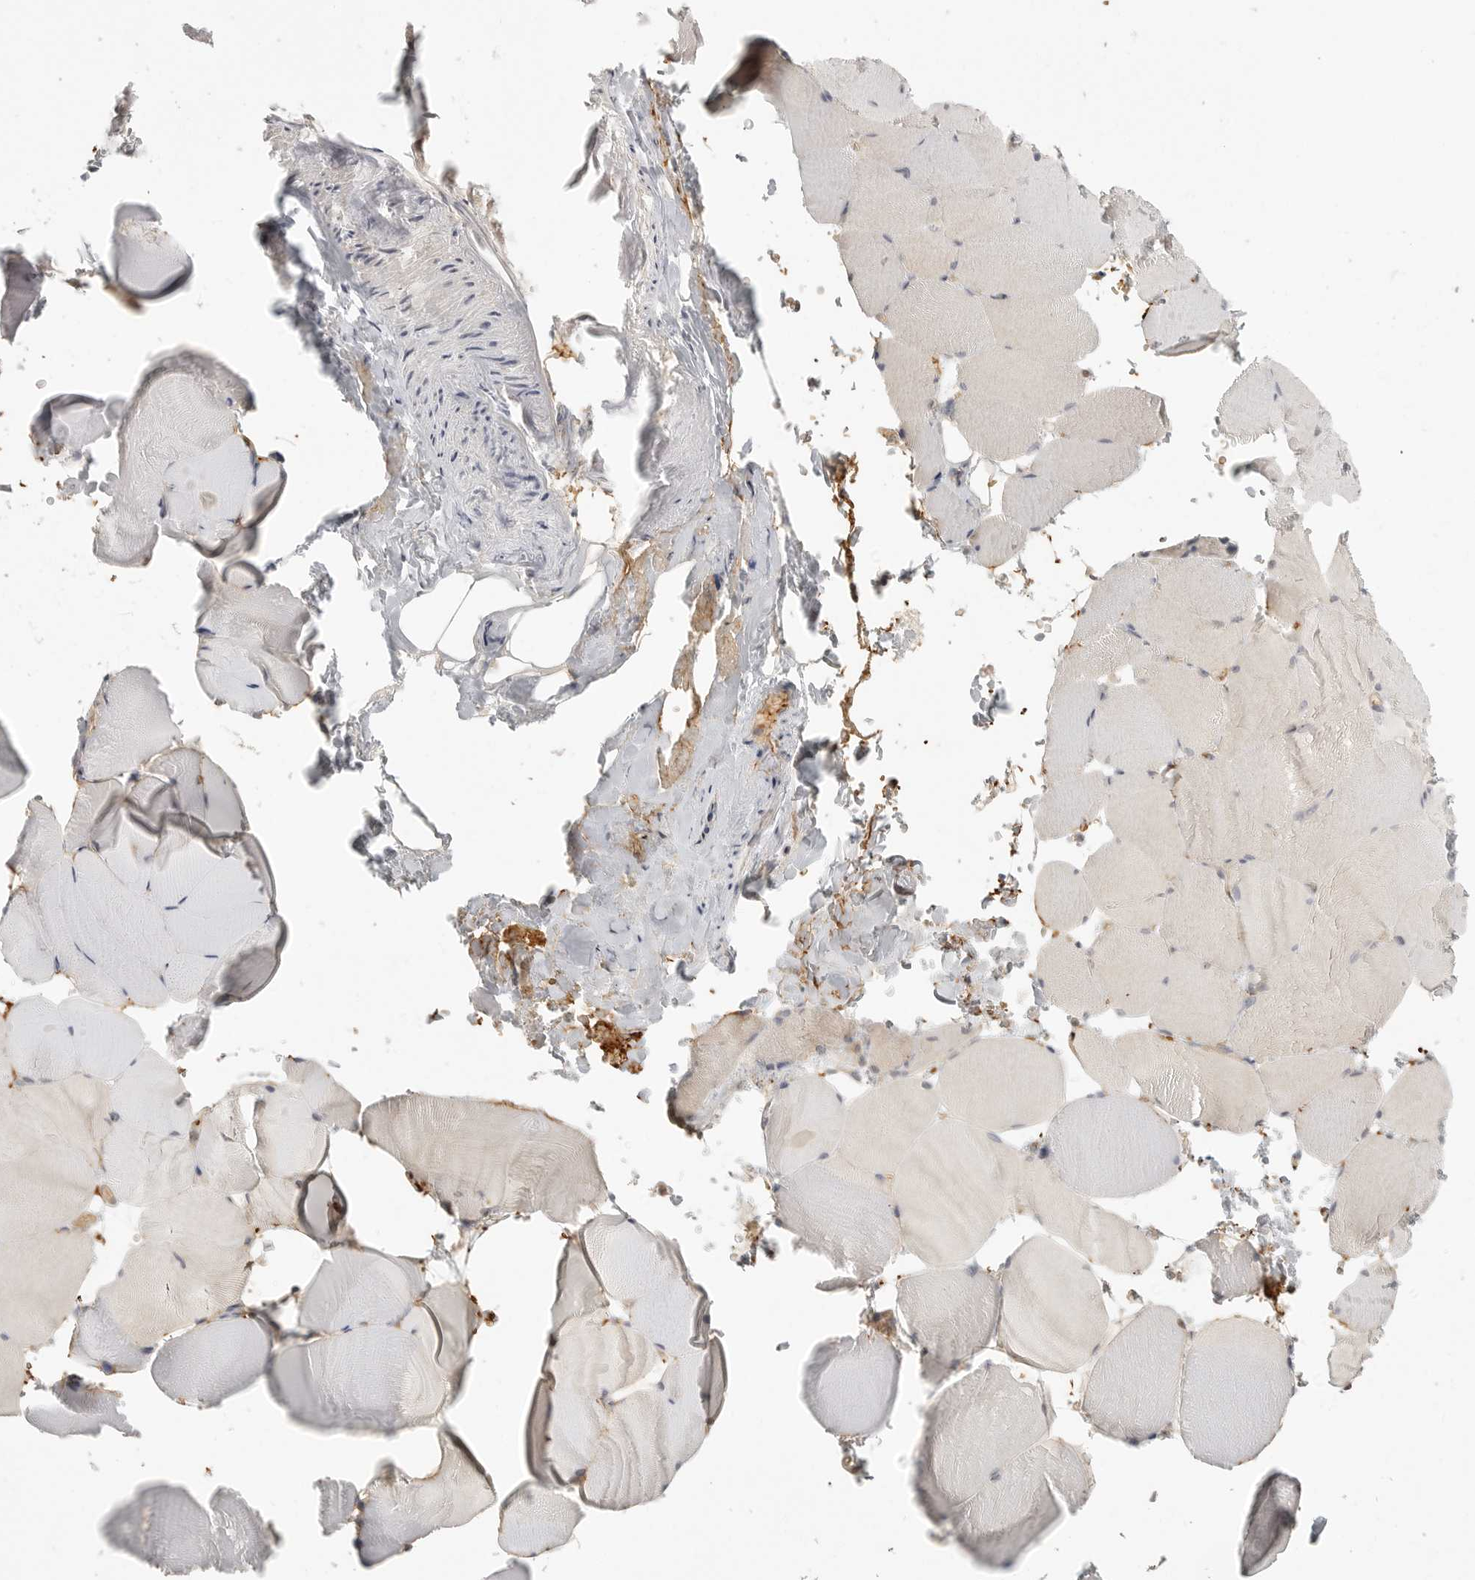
{"staining": {"intensity": "negative", "quantity": "none", "location": "none"}, "tissue": "skeletal muscle", "cell_type": "Myocytes", "image_type": "normal", "snomed": [{"axis": "morphology", "description": "Normal tissue, NOS"}, {"axis": "topography", "description": "Skeletal muscle"}, {"axis": "topography", "description": "Parathyroid gland"}], "caption": "This histopathology image is of unremarkable skeletal muscle stained with immunohistochemistry to label a protein in brown with the nuclei are counter-stained blue. There is no expression in myocytes.", "gene": "DBNL", "patient": {"sex": "female", "age": 37}}